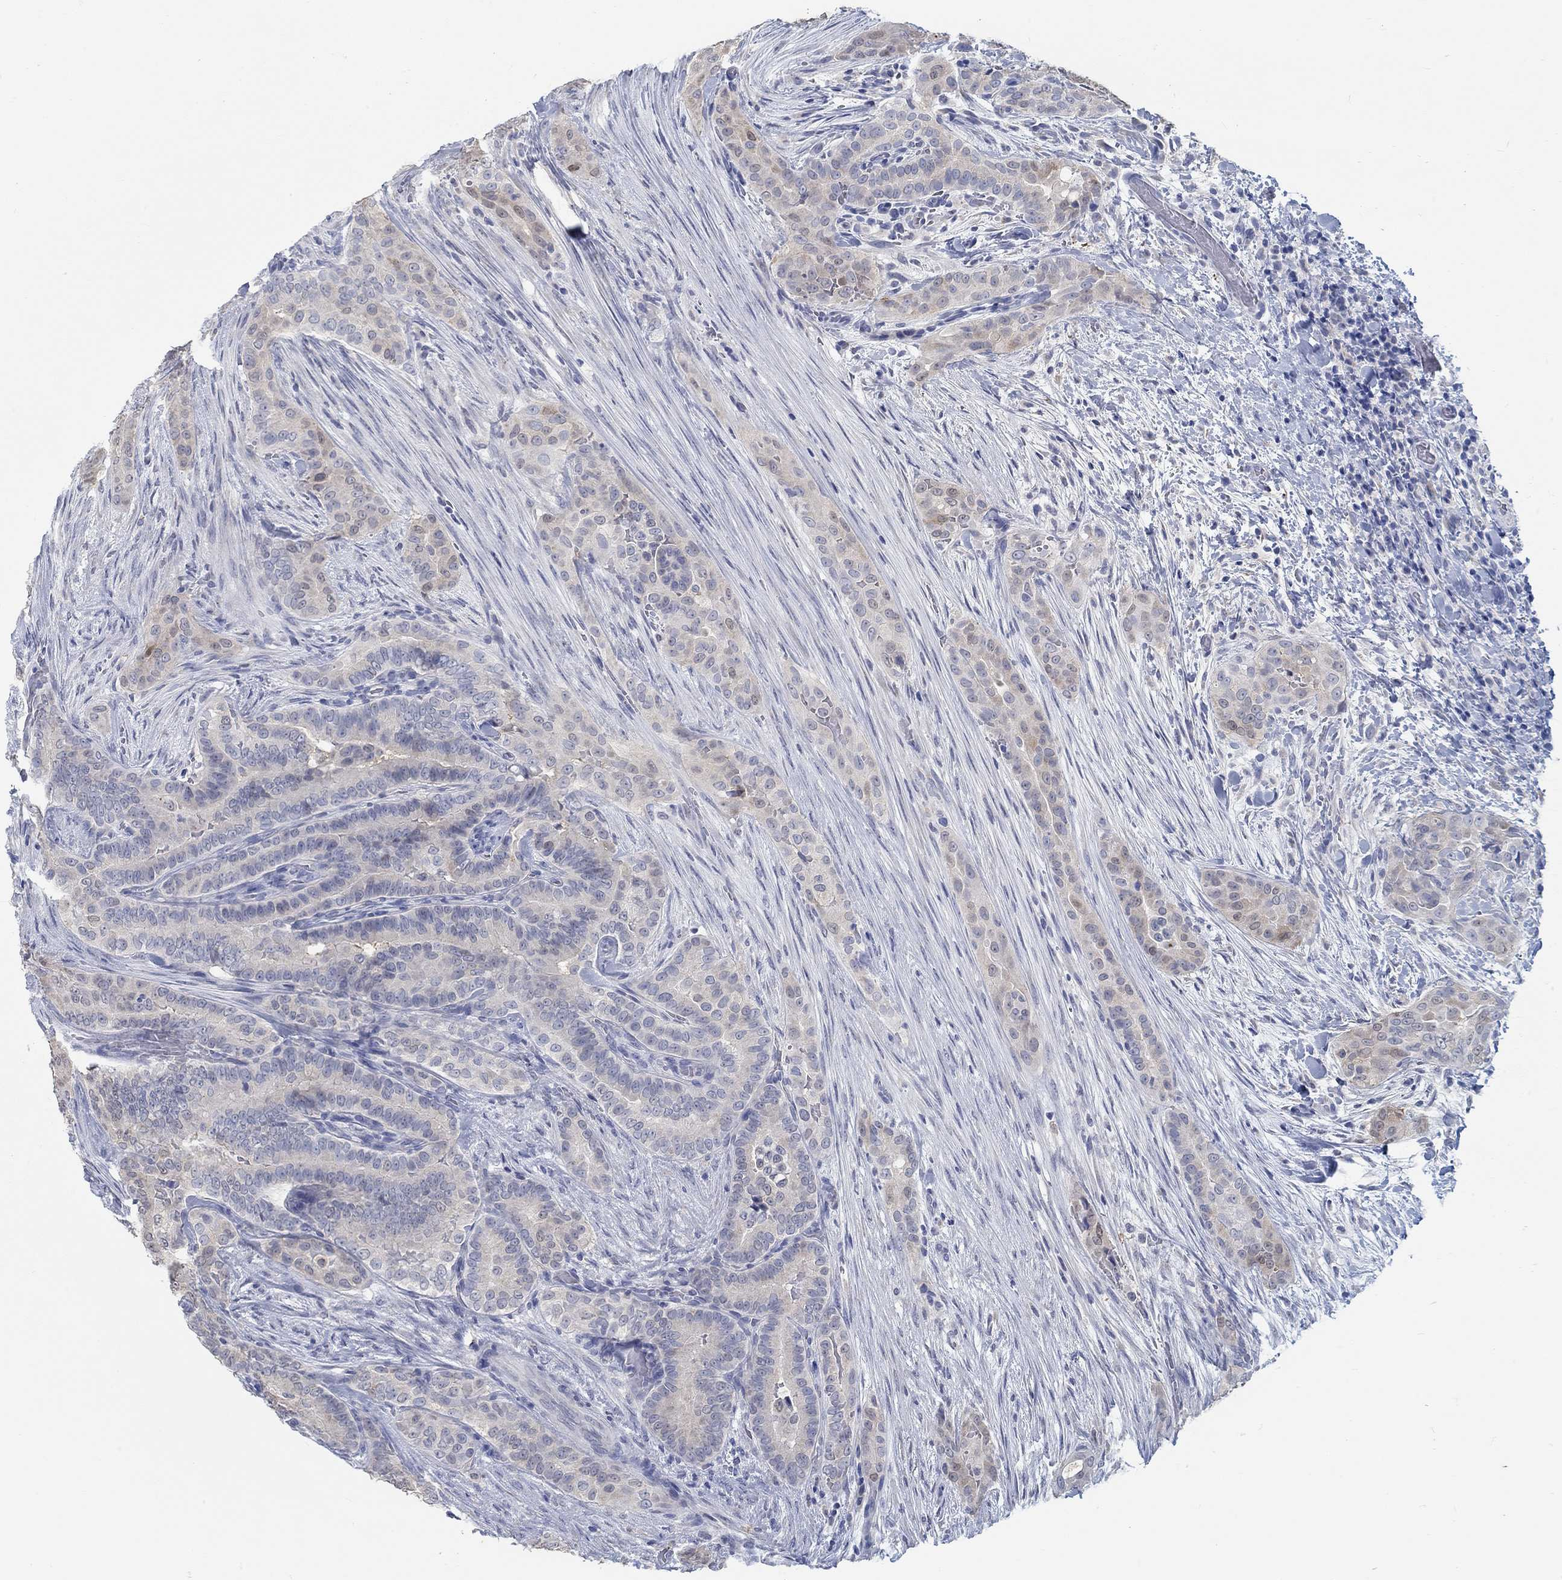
{"staining": {"intensity": "negative", "quantity": "none", "location": "none"}, "tissue": "thyroid cancer", "cell_type": "Tumor cells", "image_type": "cancer", "snomed": [{"axis": "morphology", "description": "Papillary adenocarcinoma, NOS"}, {"axis": "topography", "description": "Thyroid gland"}], "caption": "IHC photomicrograph of human papillary adenocarcinoma (thyroid) stained for a protein (brown), which reveals no expression in tumor cells. Brightfield microscopy of IHC stained with DAB (brown) and hematoxylin (blue), captured at high magnification.", "gene": "TEKT4", "patient": {"sex": "male", "age": 61}}